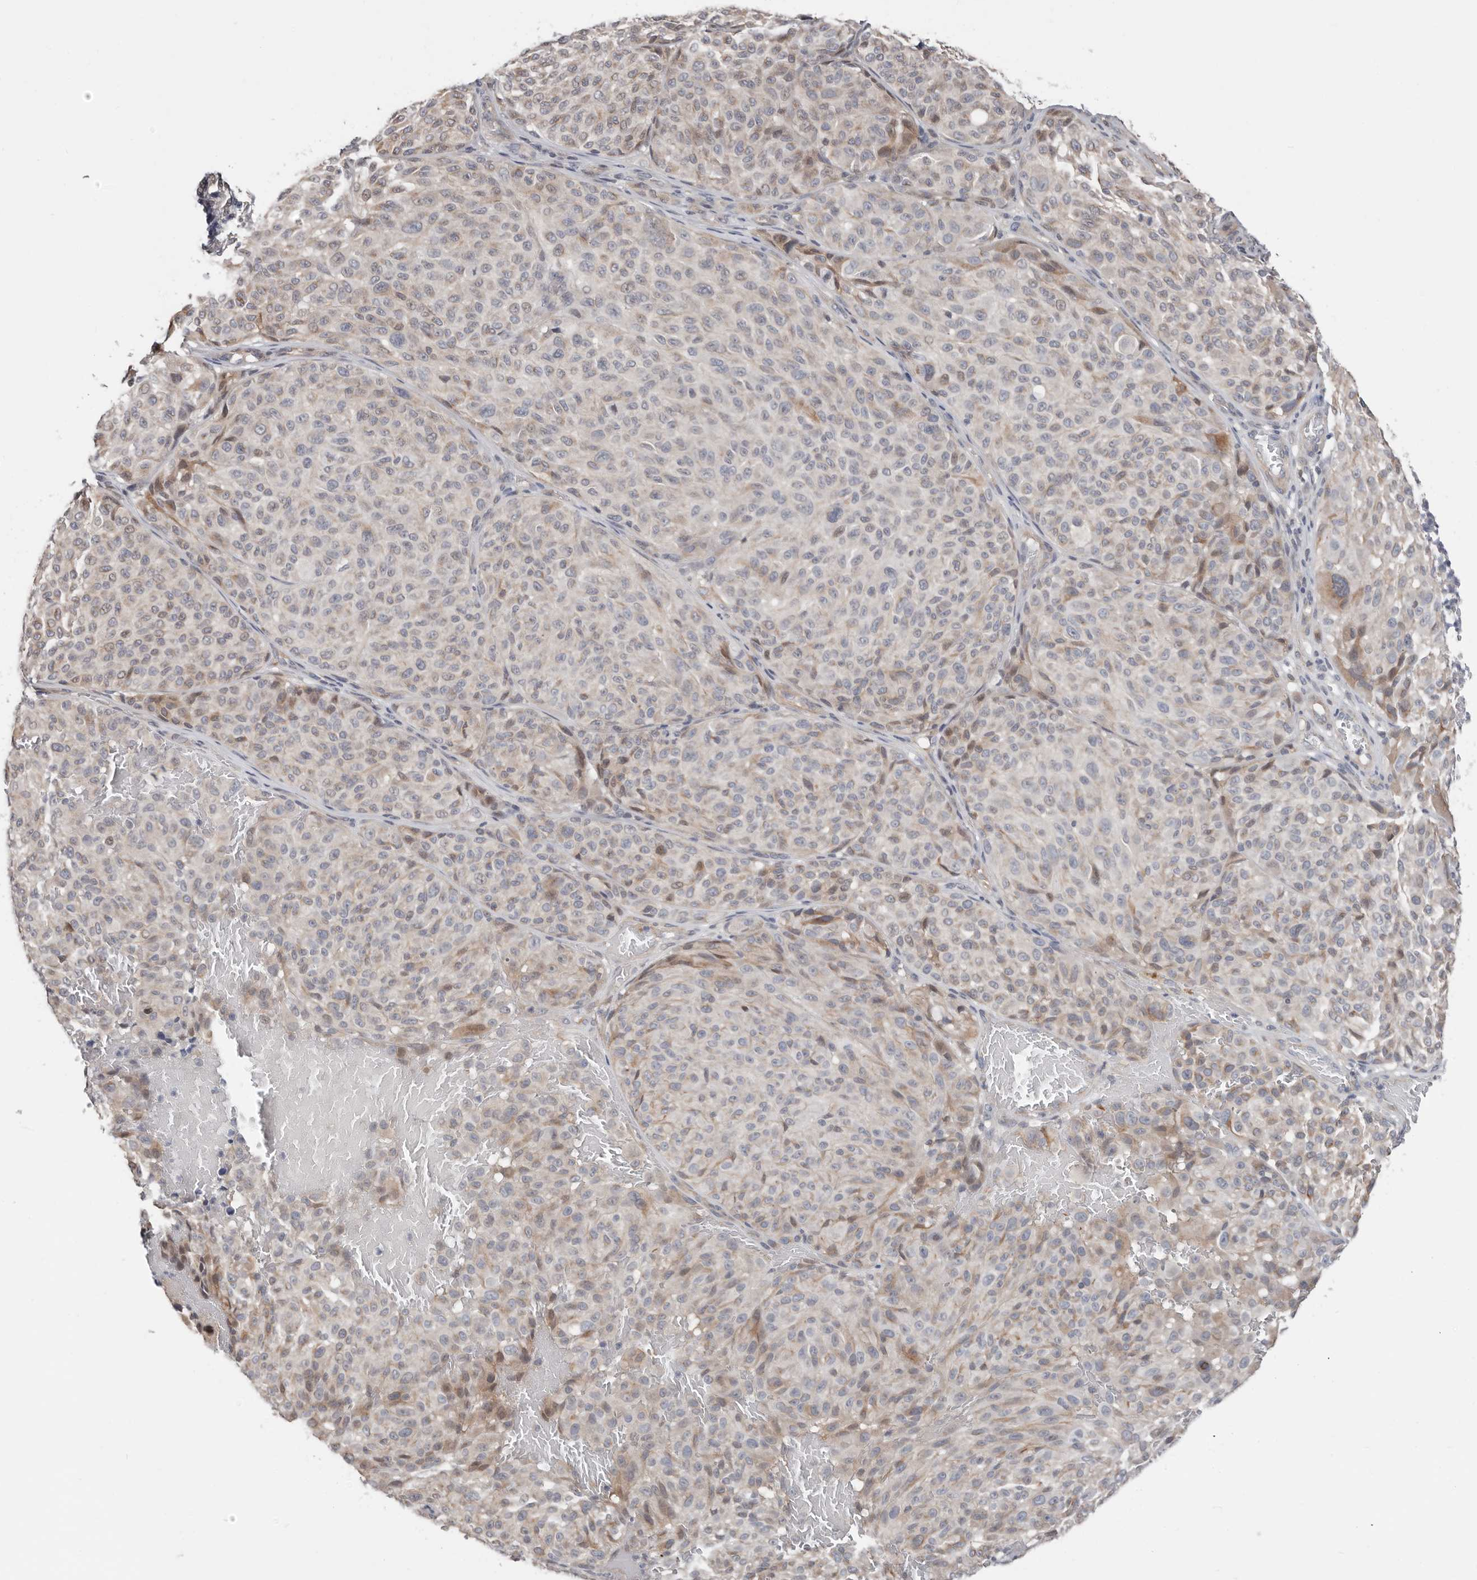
{"staining": {"intensity": "negative", "quantity": "none", "location": "none"}, "tissue": "melanoma", "cell_type": "Tumor cells", "image_type": "cancer", "snomed": [{"axis": "morphology", "description": "Malignant melanoma, NOS"}, {"axis": "topography", "description": "Skin"}], "caption": "Photomicrograph shows no significant protein positivity in tumor cells of melanoma. (Brightfield microscopy of DAB (3,3'-diaminobenzidine) immunohistochemistry at high magnification).", "gene": "ASRGL1", "patient": {"sex": "male", "age": 83}}